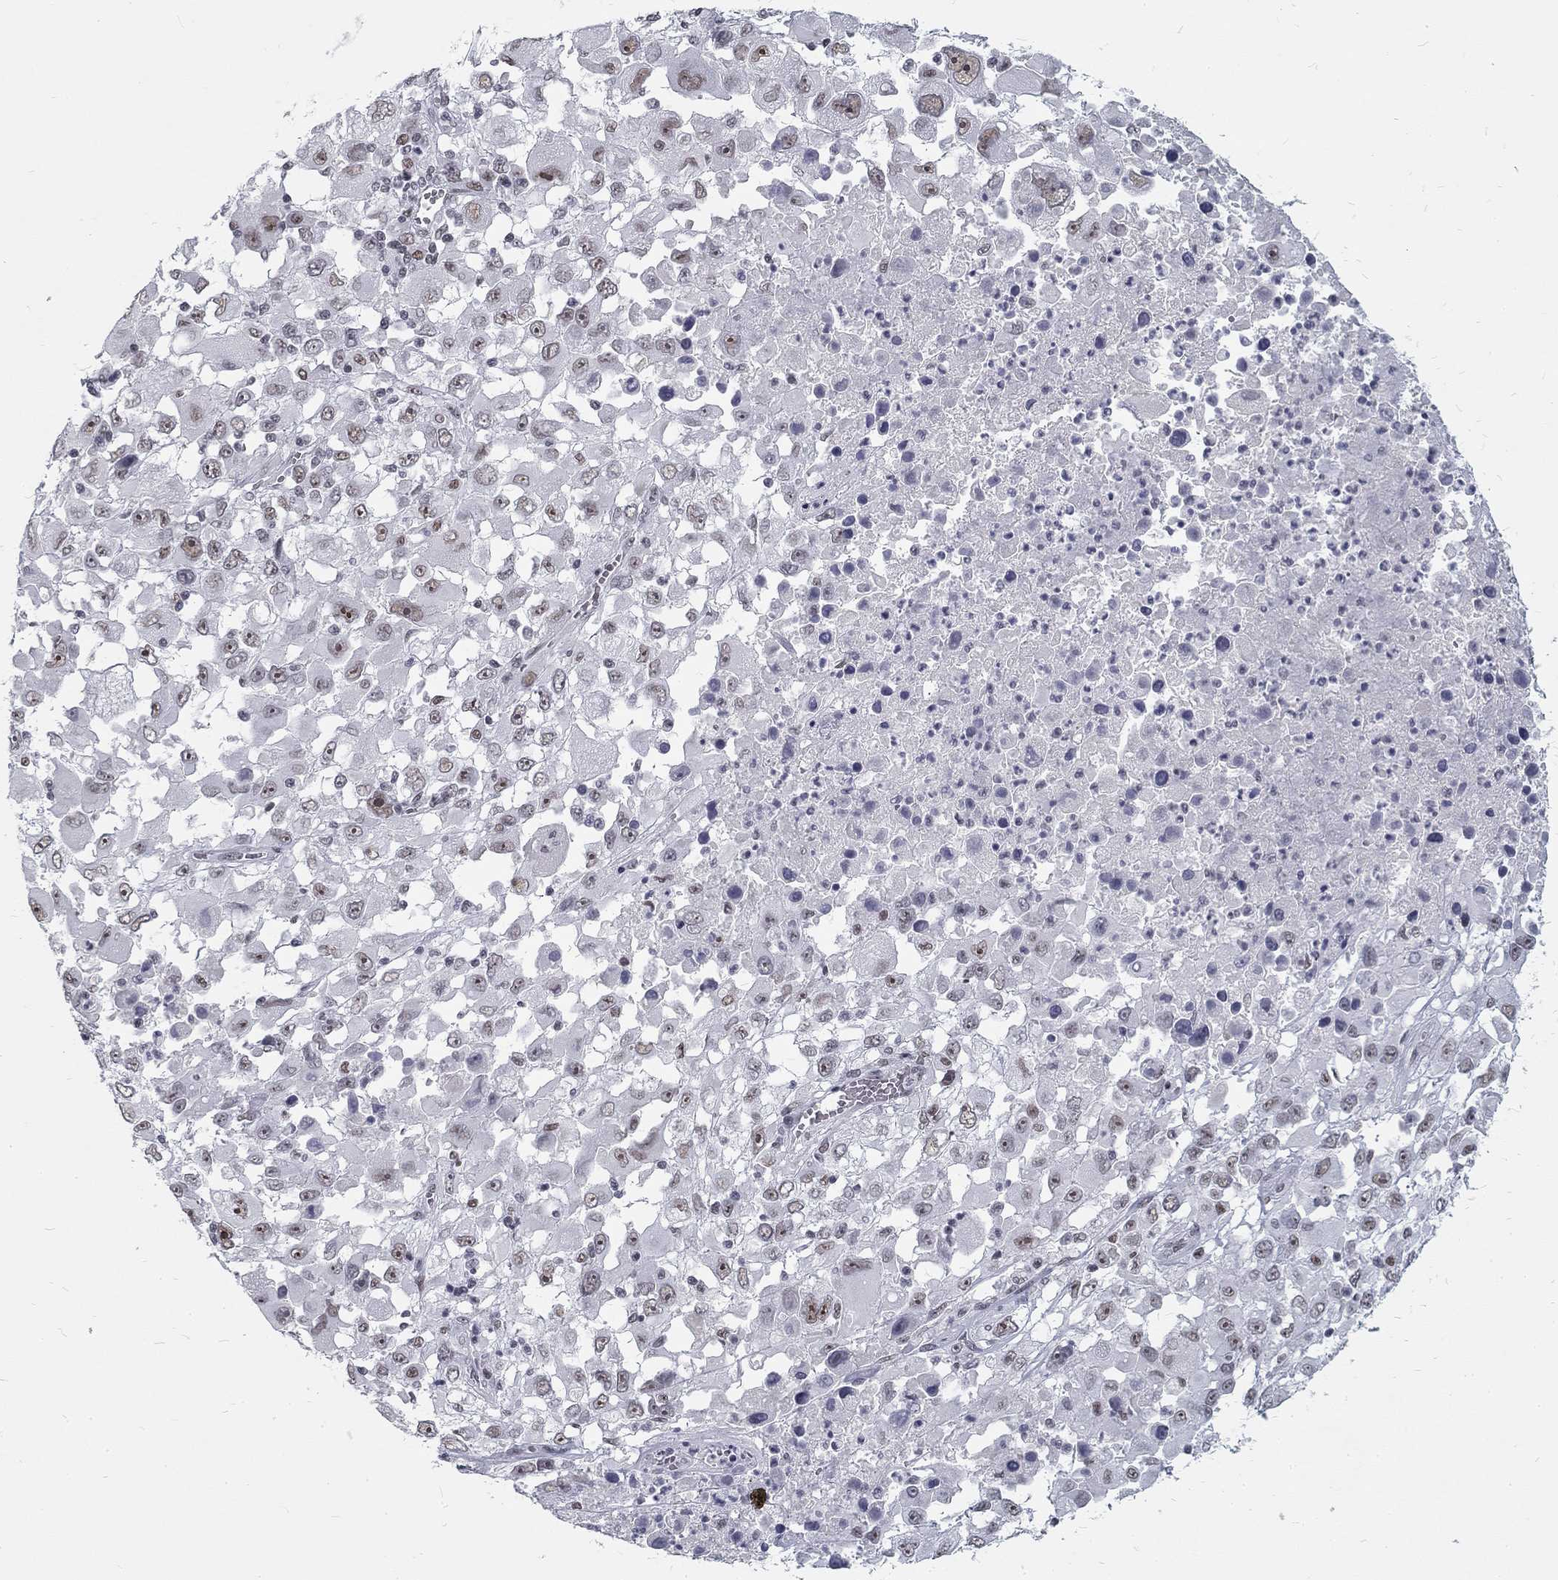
{"staining": {"intensity": "weak", "quantity": "<25%", "location": "nuclear"}, "tissue": "melanoma", "cell_type": "Tumor cells", "image_type": "cancer", "snomed": [{"axis": "morphology", "description": "Malignant melanoma, Metastatic site"}, {"axis": "topography", "description": "Soft tissue"}], "caption": "Protein analysis of malignant melanoma (metastatic site) shows no significant positivity in tumor cells.", "gene": "SNORC", "patient": {"sex": "male", "age": 50}}